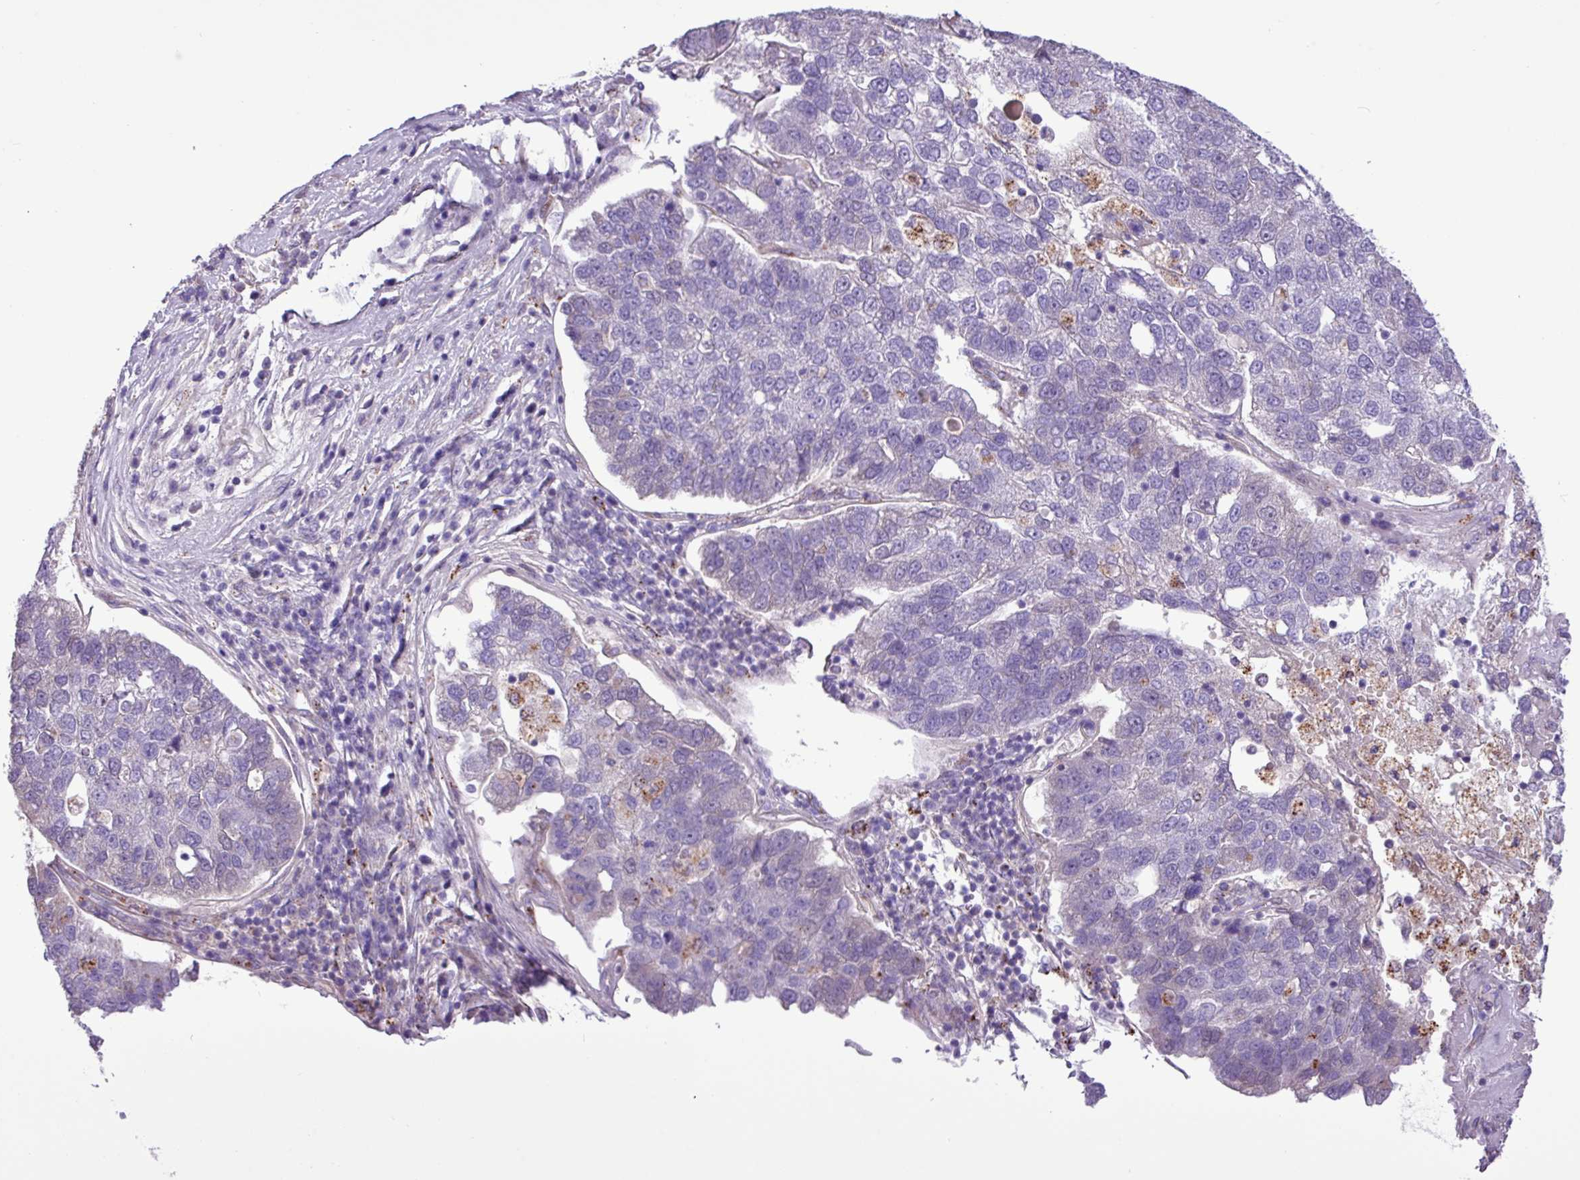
{"staining": {"intensity": "negative", "quantity": "none", "location": "none"}, "tissue": "pancreatic cancer", "cell_type": "Tumor cells", "image_type": "cancer", "snomed": [{"axis": "morphology", "description": "Adenocarcinoma, NOS"}, {"axis": "topography", "description": "Pancreas"}], "caption": "Immunohistochemistry (IHC) micrograph of adenocarcinoma (pancreatic) stained for a protein (brown), which displays no positivity in tumor cells.", "gene": "CD248", "patient": {"sex": "female", "age": 61}}